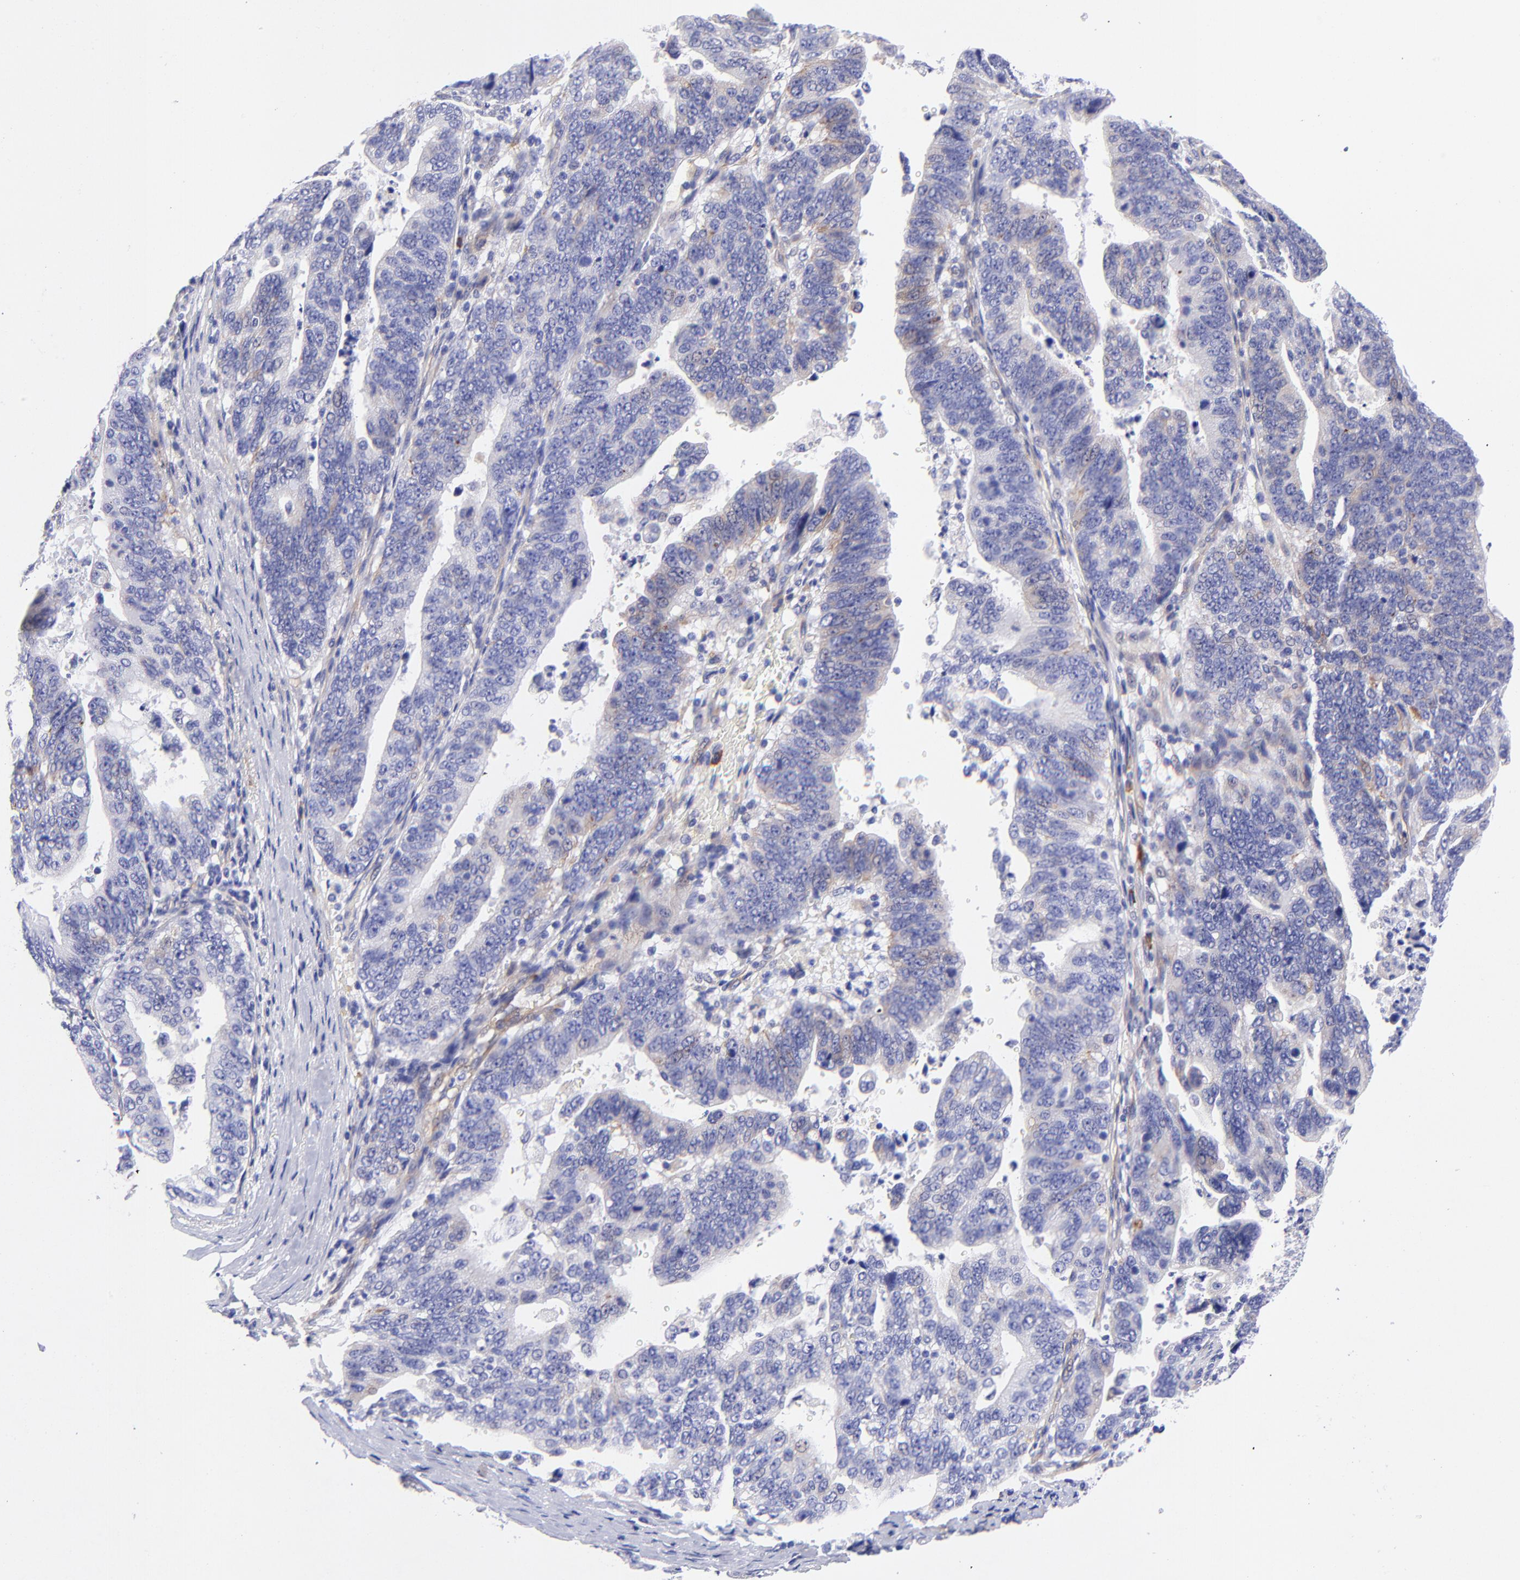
{"staining": {"intensity": "weak", "quantity": "<25%", "location": "cytoplasmic/membranous"}, "tissue": "stomach cancer", "cell_type": "Tumor cells", "image_type": "cancer", "snomed": [{"axis": "morphology", "description": "Adenocarcinoma, NOS"}, {"axis": "topography", "description": "Stomach, upper"}], "caption": "DAB (3,3'-diaminobenzidine) immunohistochemical staining of human stomach adenocarcinoma exhibits no significant expression in tumor cells.", "gene": "PPFIBP1", "patient": {"sex": "female", "age": 50}}